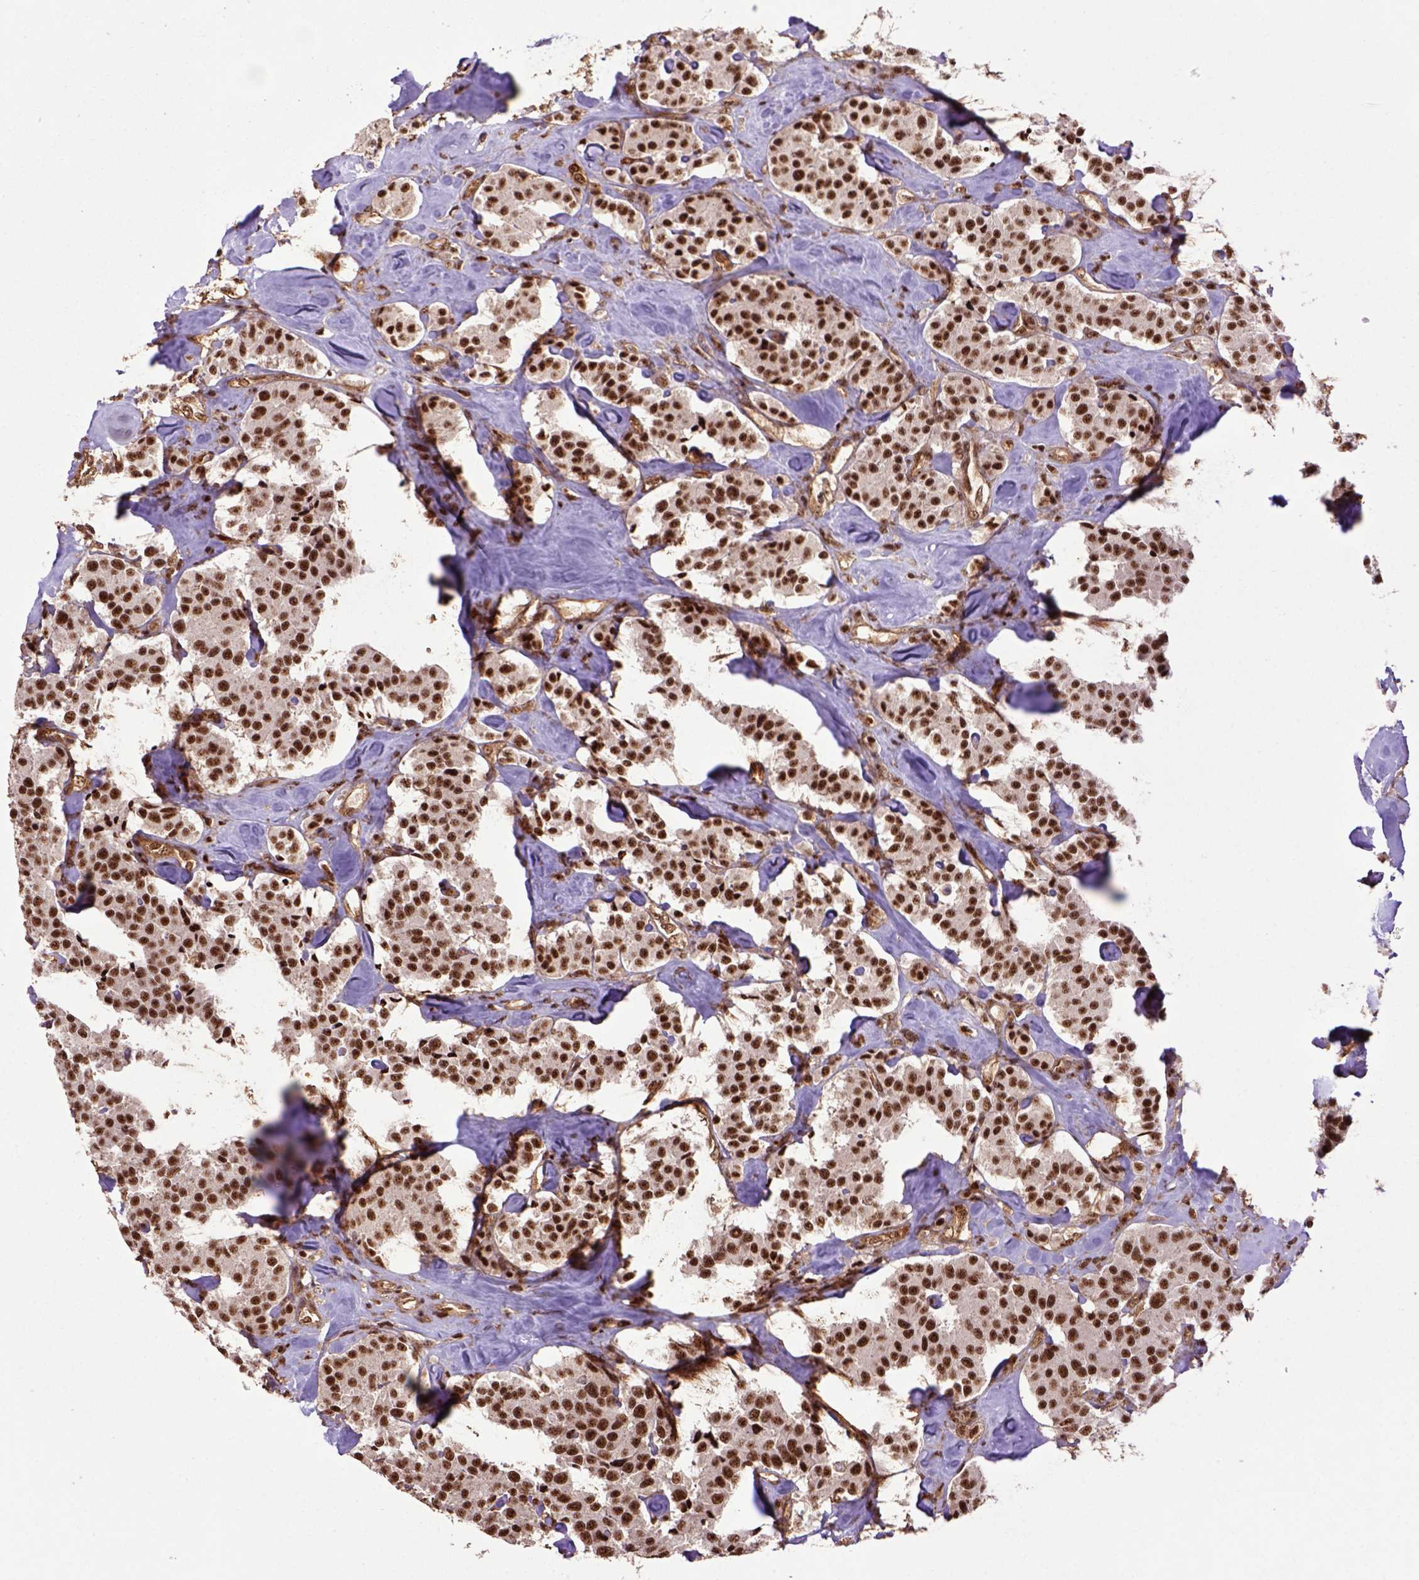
{"staining": {"intensity": "strong", "quantity": ">75%", "location": "nuclear"}, "tissue": "carcinoid", "cell_type": "Tumor cells", "image_type": "cancer", "snomed": [{"axis": "morphology", "description": "Carcinoid, malignant, NOS"}, {"axis": "topography", "description": "Pancreas"}], "caption": "Tumor cells demonstrate high levels of strong nuclear staining in approximately >75% of cells in carcinoid.", "gene": "PPIG", "patient": {"sex": "male", "age": 41}}